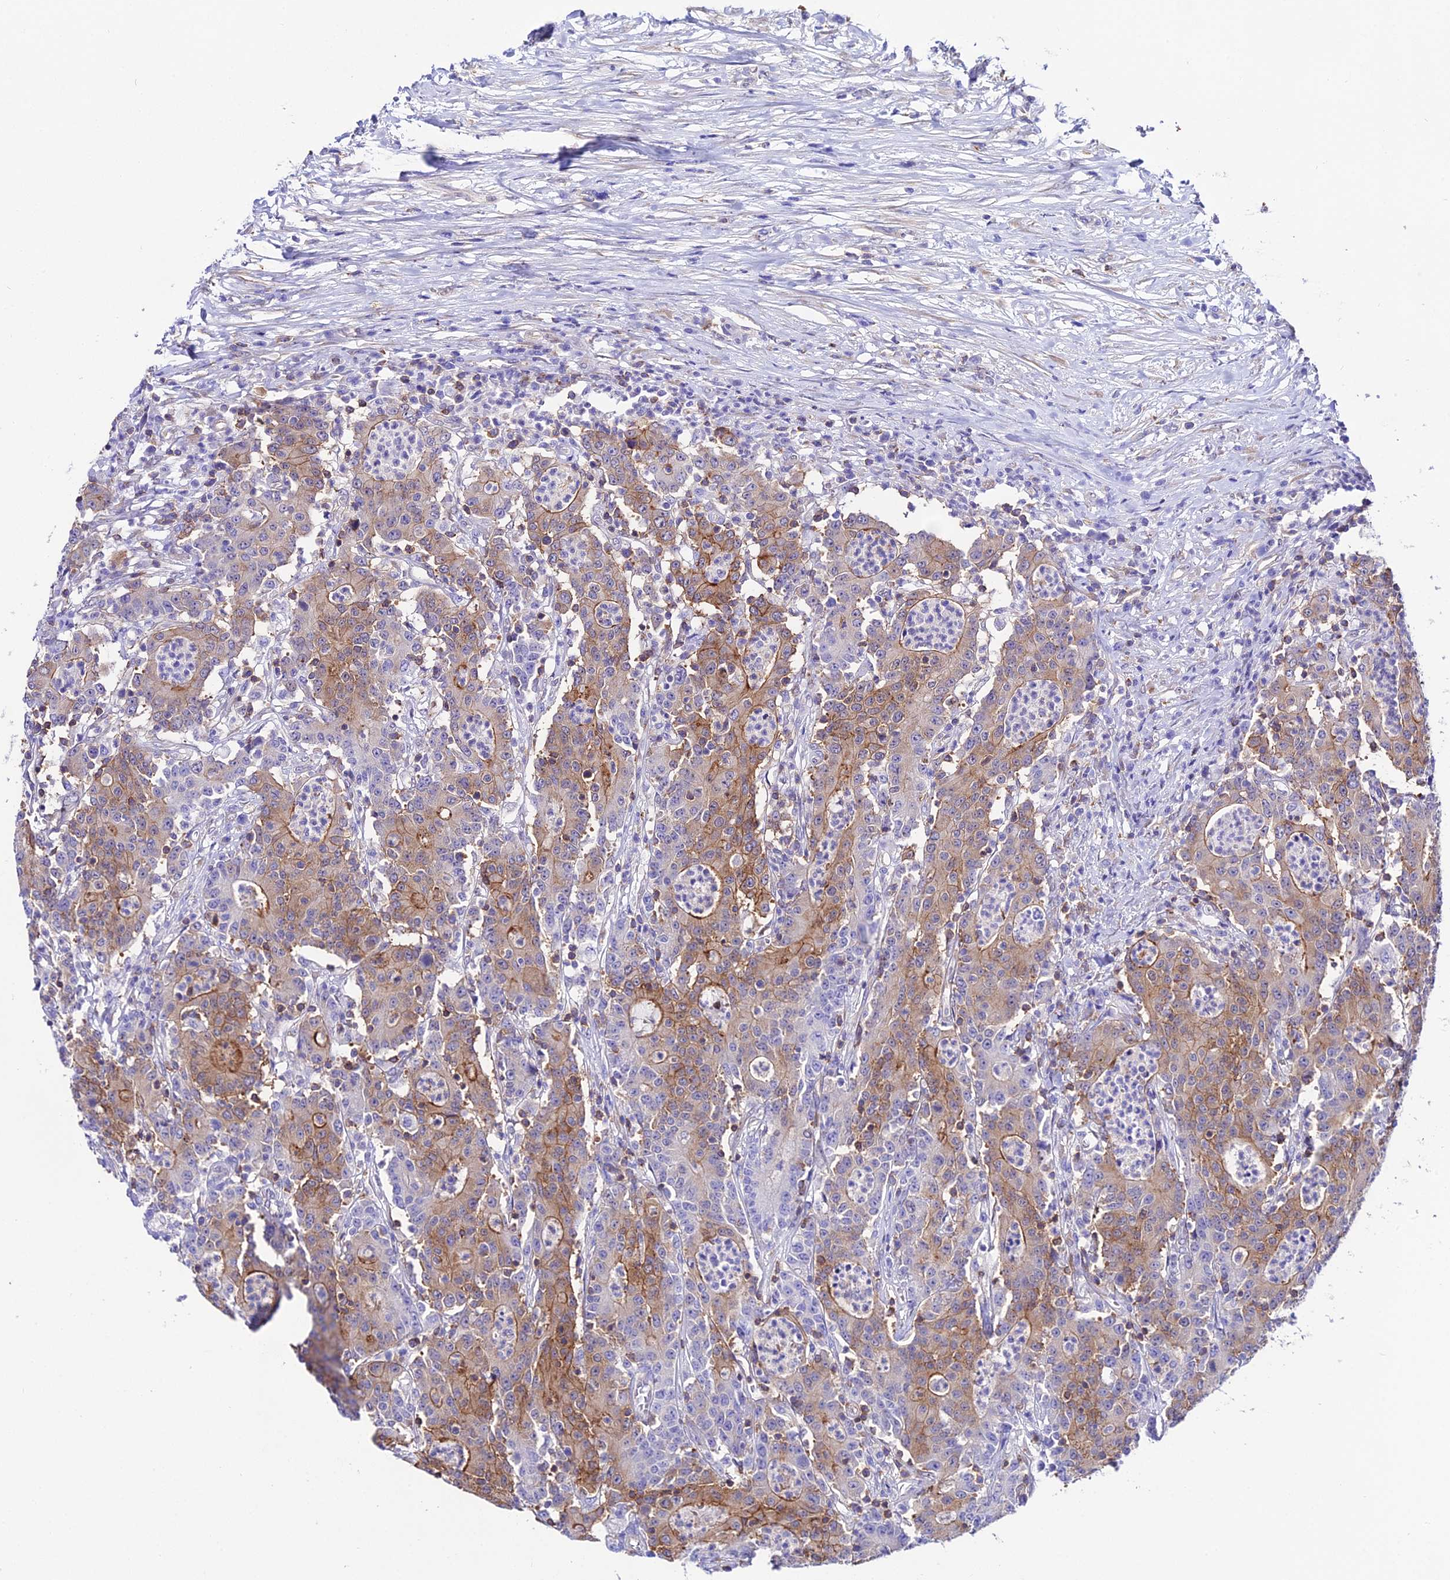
{"staining": {"intensity": "moderate", "quantity": "25%-75%", "location": "cytoplasmic/membranous"}, "tissue": "colorectal cancer", "cell_type": "Tumor cells", "image_type": "cancer", "snomed": [{"axis": "morphology", "description": "Adenocarcinoma, NOS"}, {"axis": "topography", "description": "Colon"}], "caption": "This is an image of IHC staining of colorectal cancer (adenocarcinoma), which shows moderate expression in the cytoplasmic/membranous of tumor cells.", "gene": "S100A16", "patient": {"sex": "male", "age": 83}}